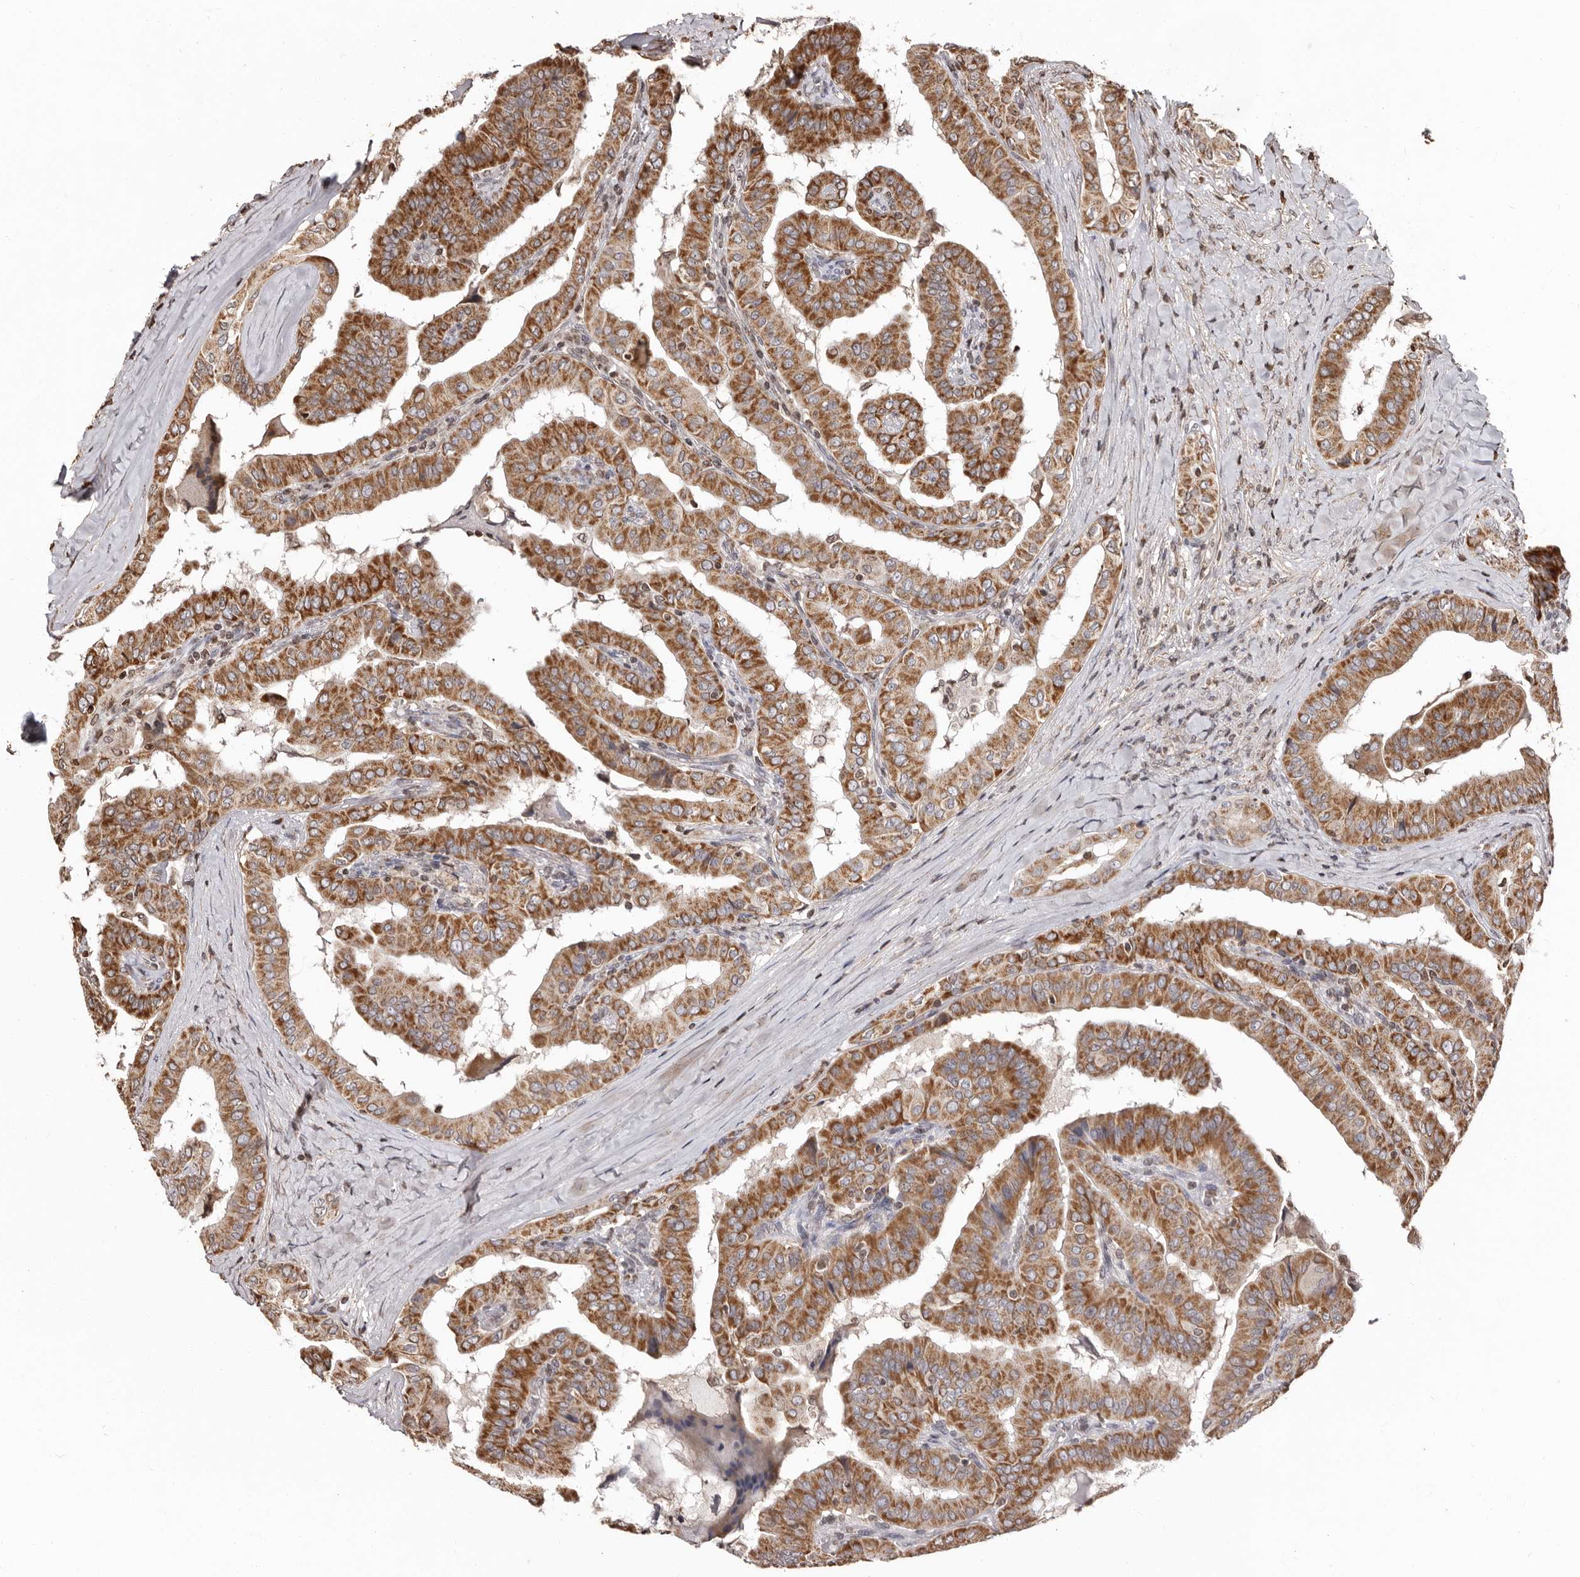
{"staining": {"intensity": "strong", "quantity": ">75%", "location": "cytoplasmic/membranous"}, "tissue": "thyroid cancer", "cell_type": "Tumor cells", "image_type": "cancer", "snomed": [{"axis": "morphology", "description": "Papillary adenocarcinoma, NOS"}, {"axis": "topography", "description": "Thyroid gland"}], "caption": "Papillary adenocarcinoma (thyroid) was stained to show a protein in brown. There is high levels of strong cytoplasmic/membranous positivity in approximately >75% of tumor cells.", "gene": "CCDC190", "patient": {"sex": "male", "age": 33}}